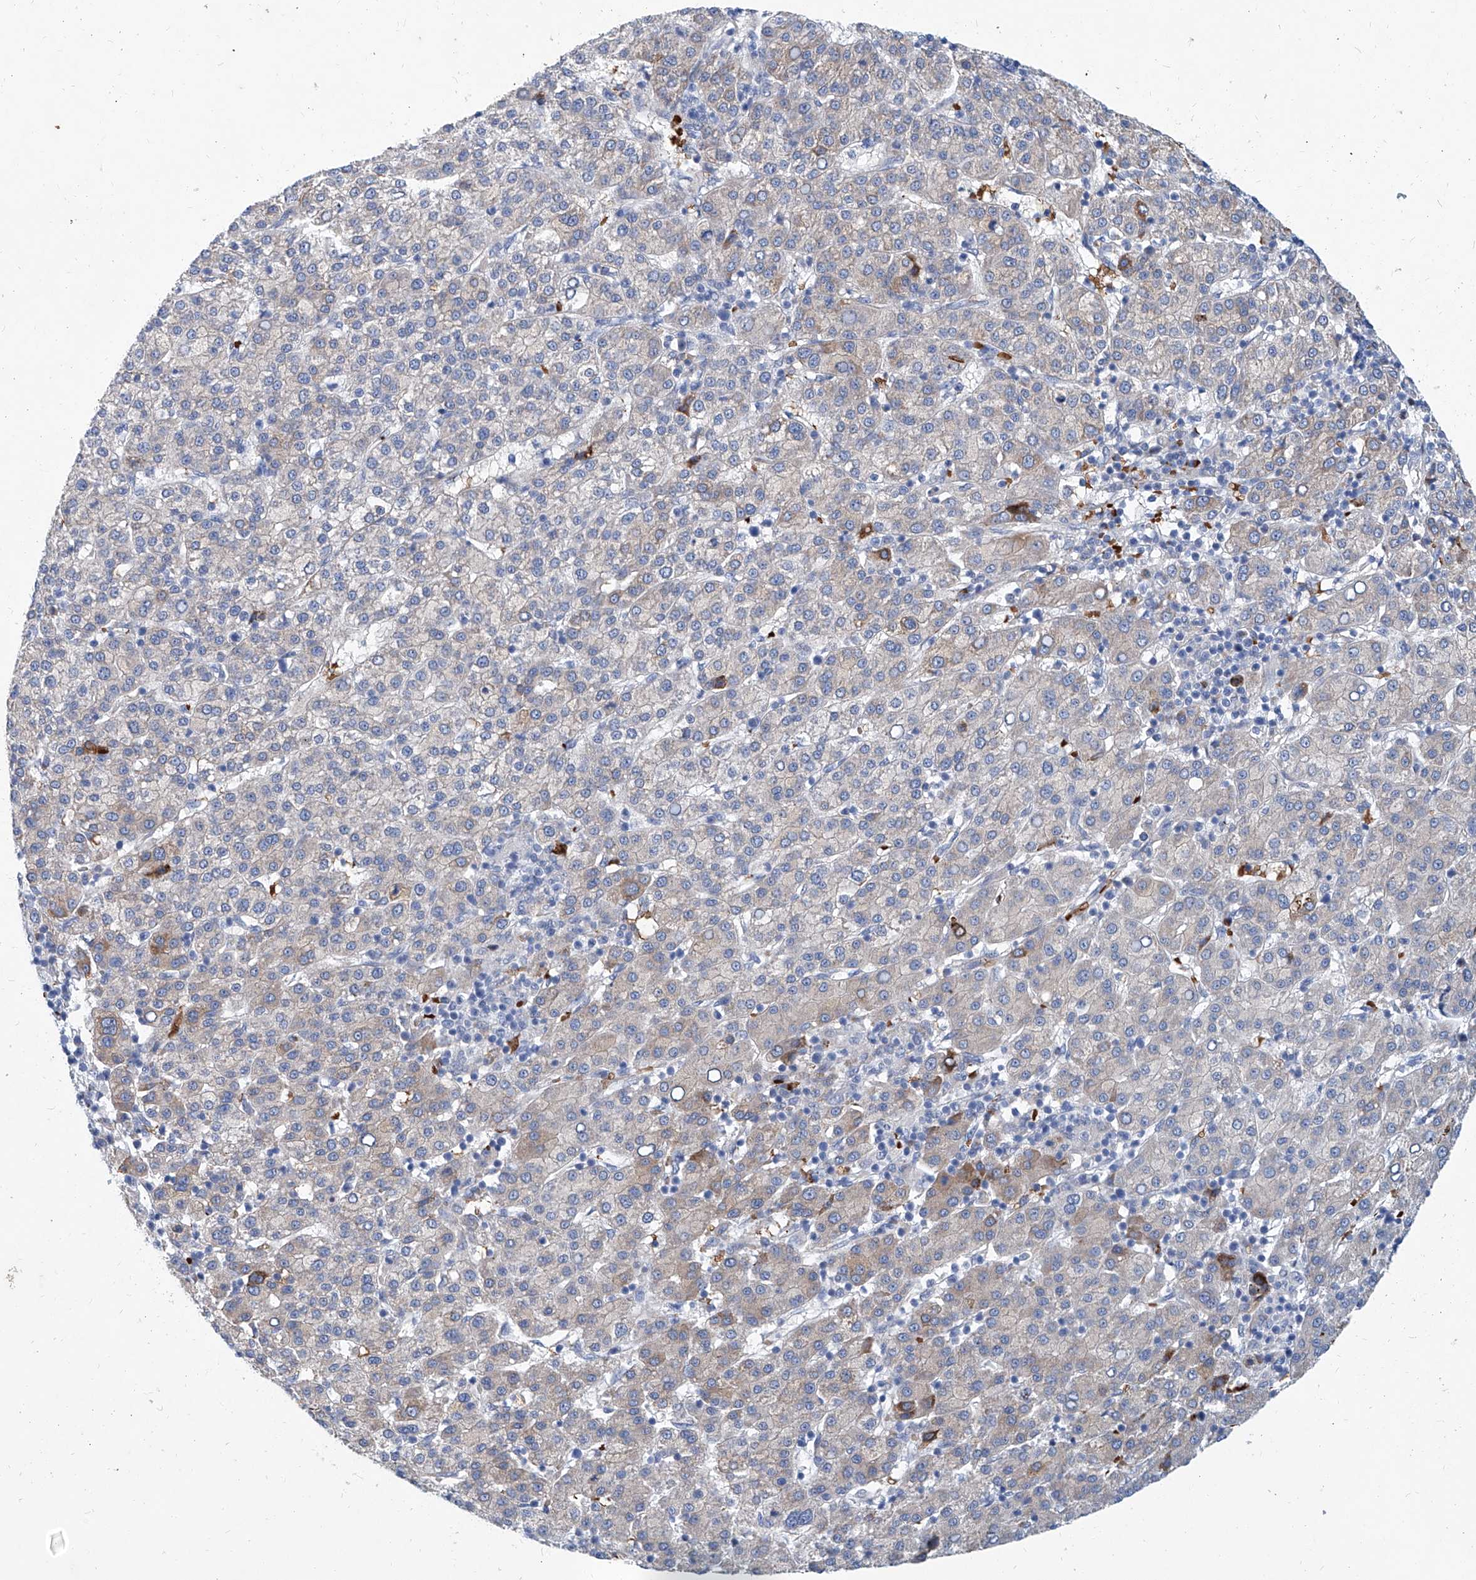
{"staining": {"intensity": "weak", "quantity": "<25%", "location": "cytoplasmic/membranous"}, "tissue": "liver cancer", "cell_type": "Tumor cells", "image_type": "cancer", "snomed": [{"axis": "morphology", "description": "Carcinoma, Hepatocellular, NOS"}, {"axis": "topography", "description": "Liver"}], "caption": "Immunohistochemical staining of hepatocellular carcinoma (liver) reveals no significant expression in tumor cells.", "gene": "FPR2", "patient": {"sex": "female", "age": 58}}